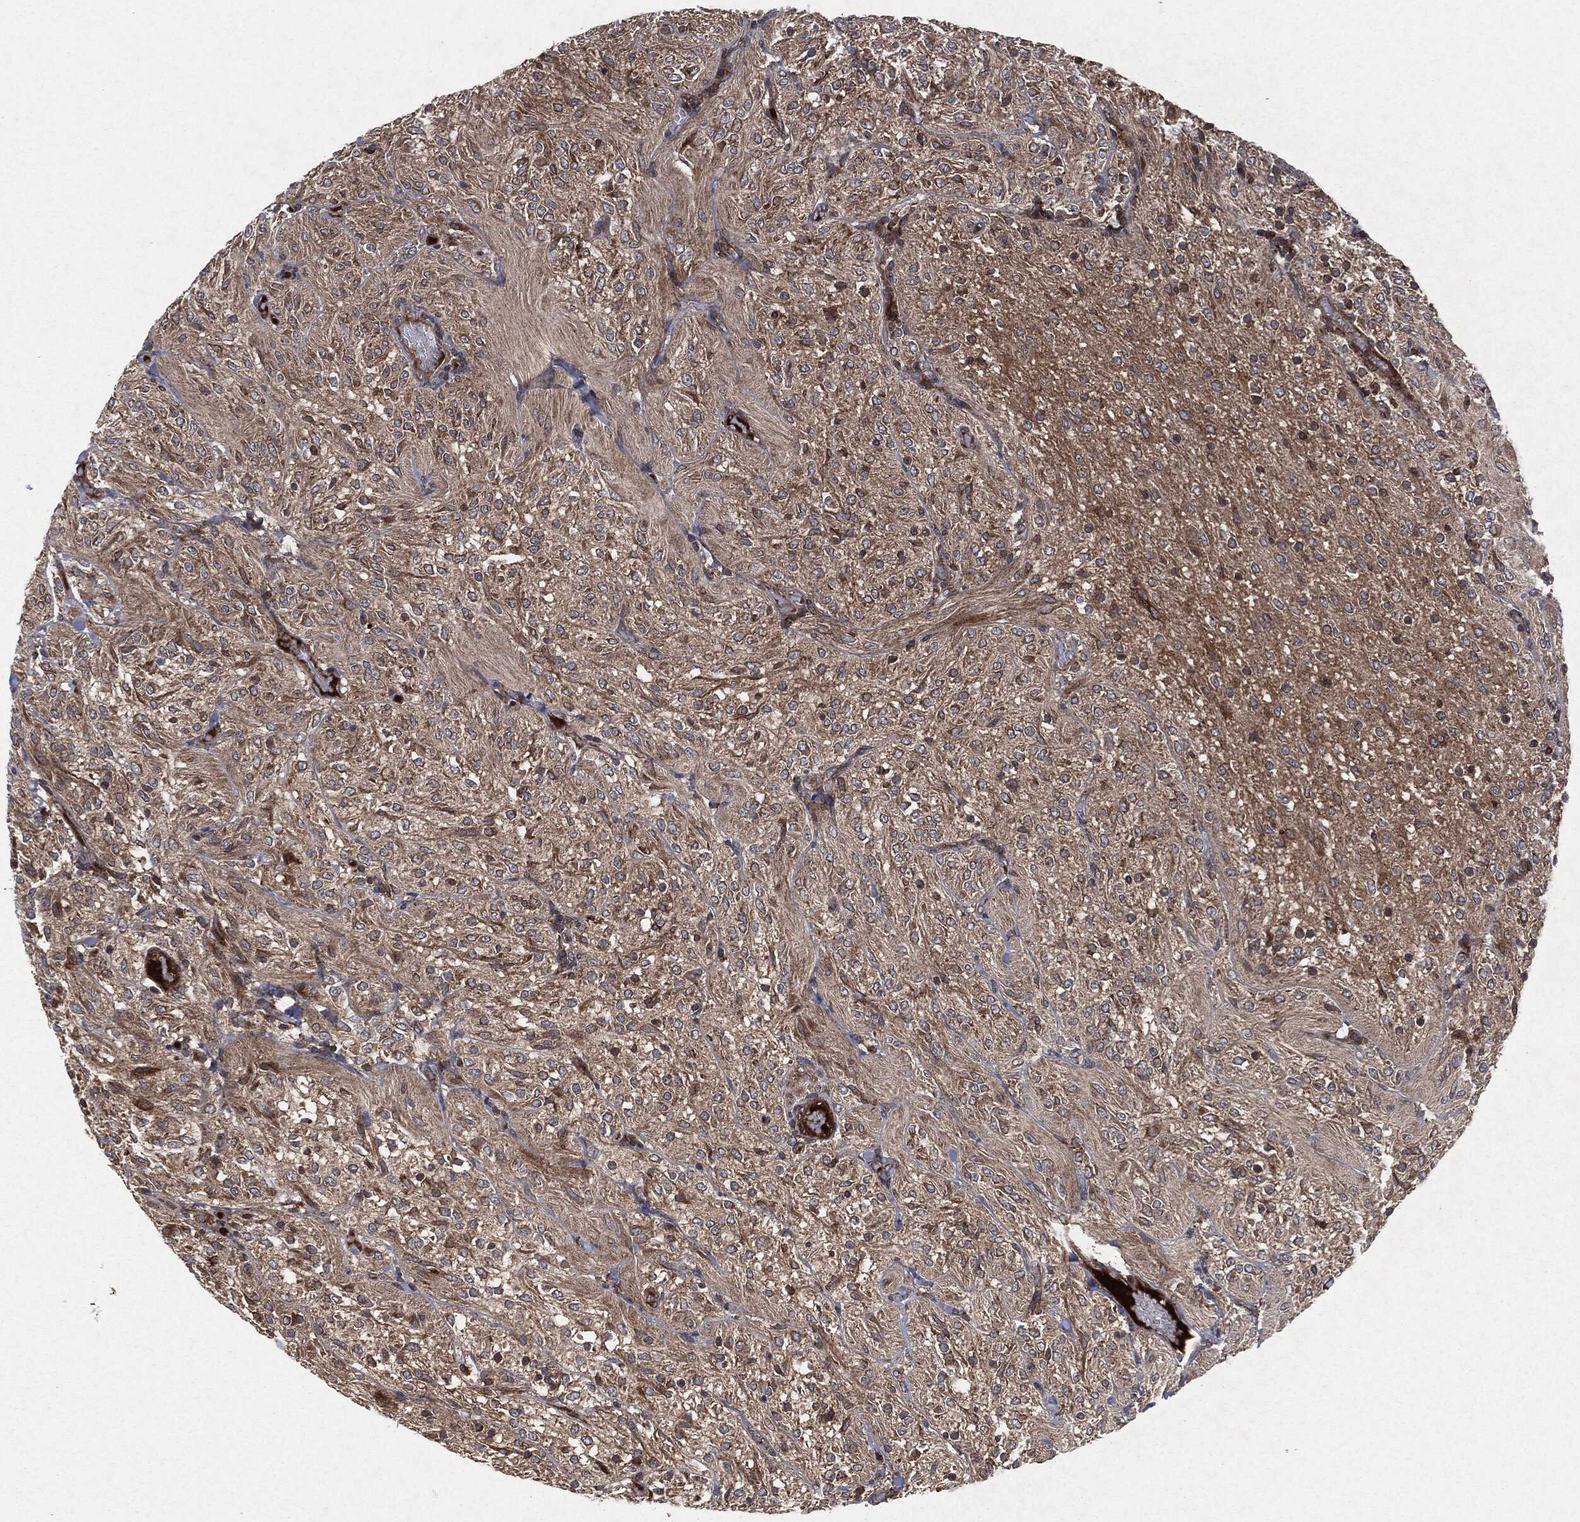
{"staining": {"intensity": "strong", "quantity": "<25%", "location": "cytoplasmic/membranous"}, "tissue": "glioma", "cell_type": "Tumor cells", "image_type": "cancer", "snomed": [{"axis": "morphology", "description": "Glioma, malignant, Low grade"}, {"axis": "topography", "description": "Brain"}], "caption": "Glioma tissue demonstrates strong cytoplasmic/membranous staining in about <25% of tumor cells", "gene": "RAF1", "patient": {"sex": "male", "age": 3}}